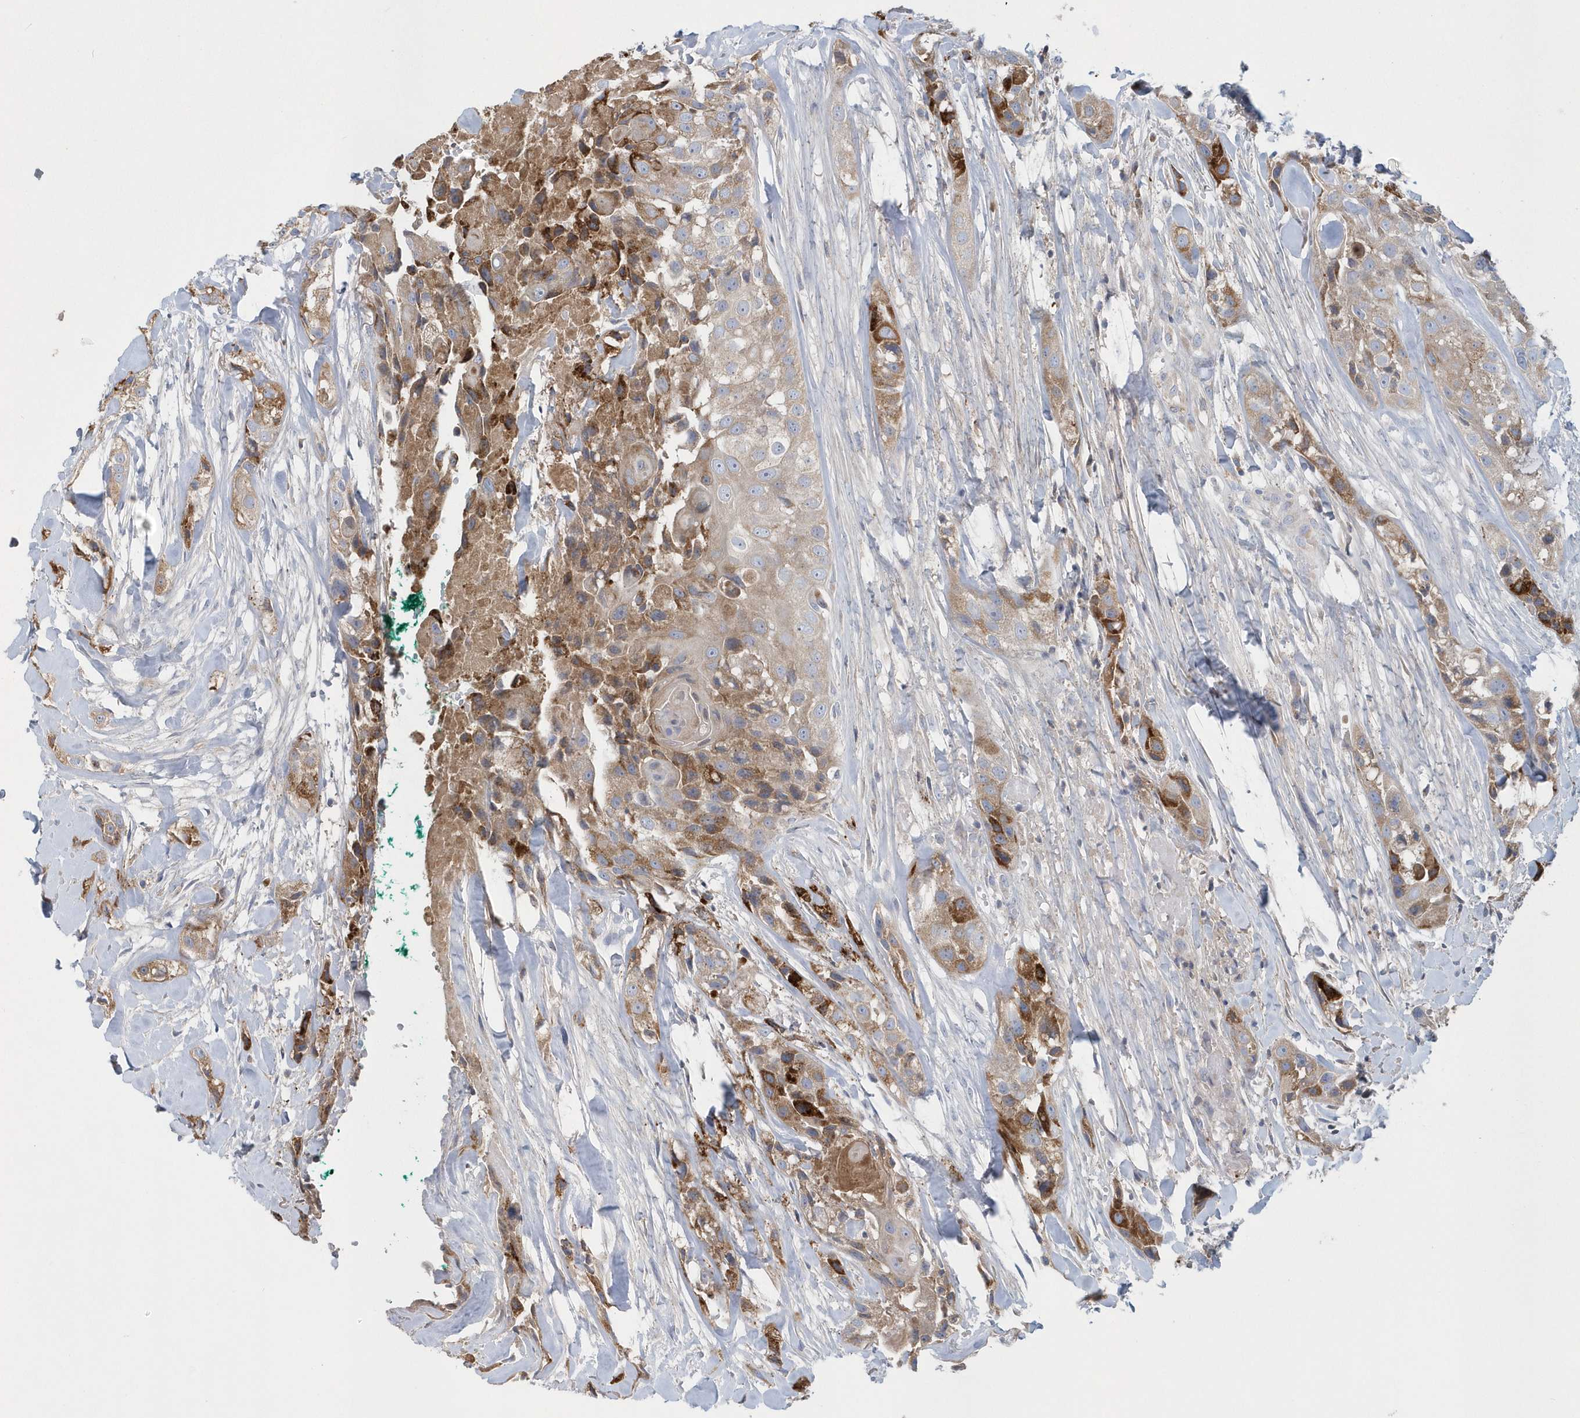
{"staining": {"intensity": "moderate", "quantity": ">75%", "location": "cytoplasmic/membranous"}, "tissue": "head and neck cancer", "cell_type": "Tumor cells", "image_type": "cancer", "snomed": [{"axis": "morphology", "description": "Normal tissue, NOS"}, {"axis": "morphology", "description": "Squamous cell carcinoma, NOS"}, {"axis": "topography", "description": "Skeletal muscle"}, {"axis": "topography", "description": "Head-Neck"}], "caption": "IHC staining of head and neck squamous cell carcinoma, which demonstrates medium levels of moderate cytoplasmic/membranous staining in approximately >75% of tumor cells indicating moderate cytoplasmic/membranous protein staining. The staining was performed using DAB (brown) for protein detection and nuclei were counterstained in hematoxylin (blue).", "gene": "SPATA18", "patient": {"sex": "male", "age": 51}}